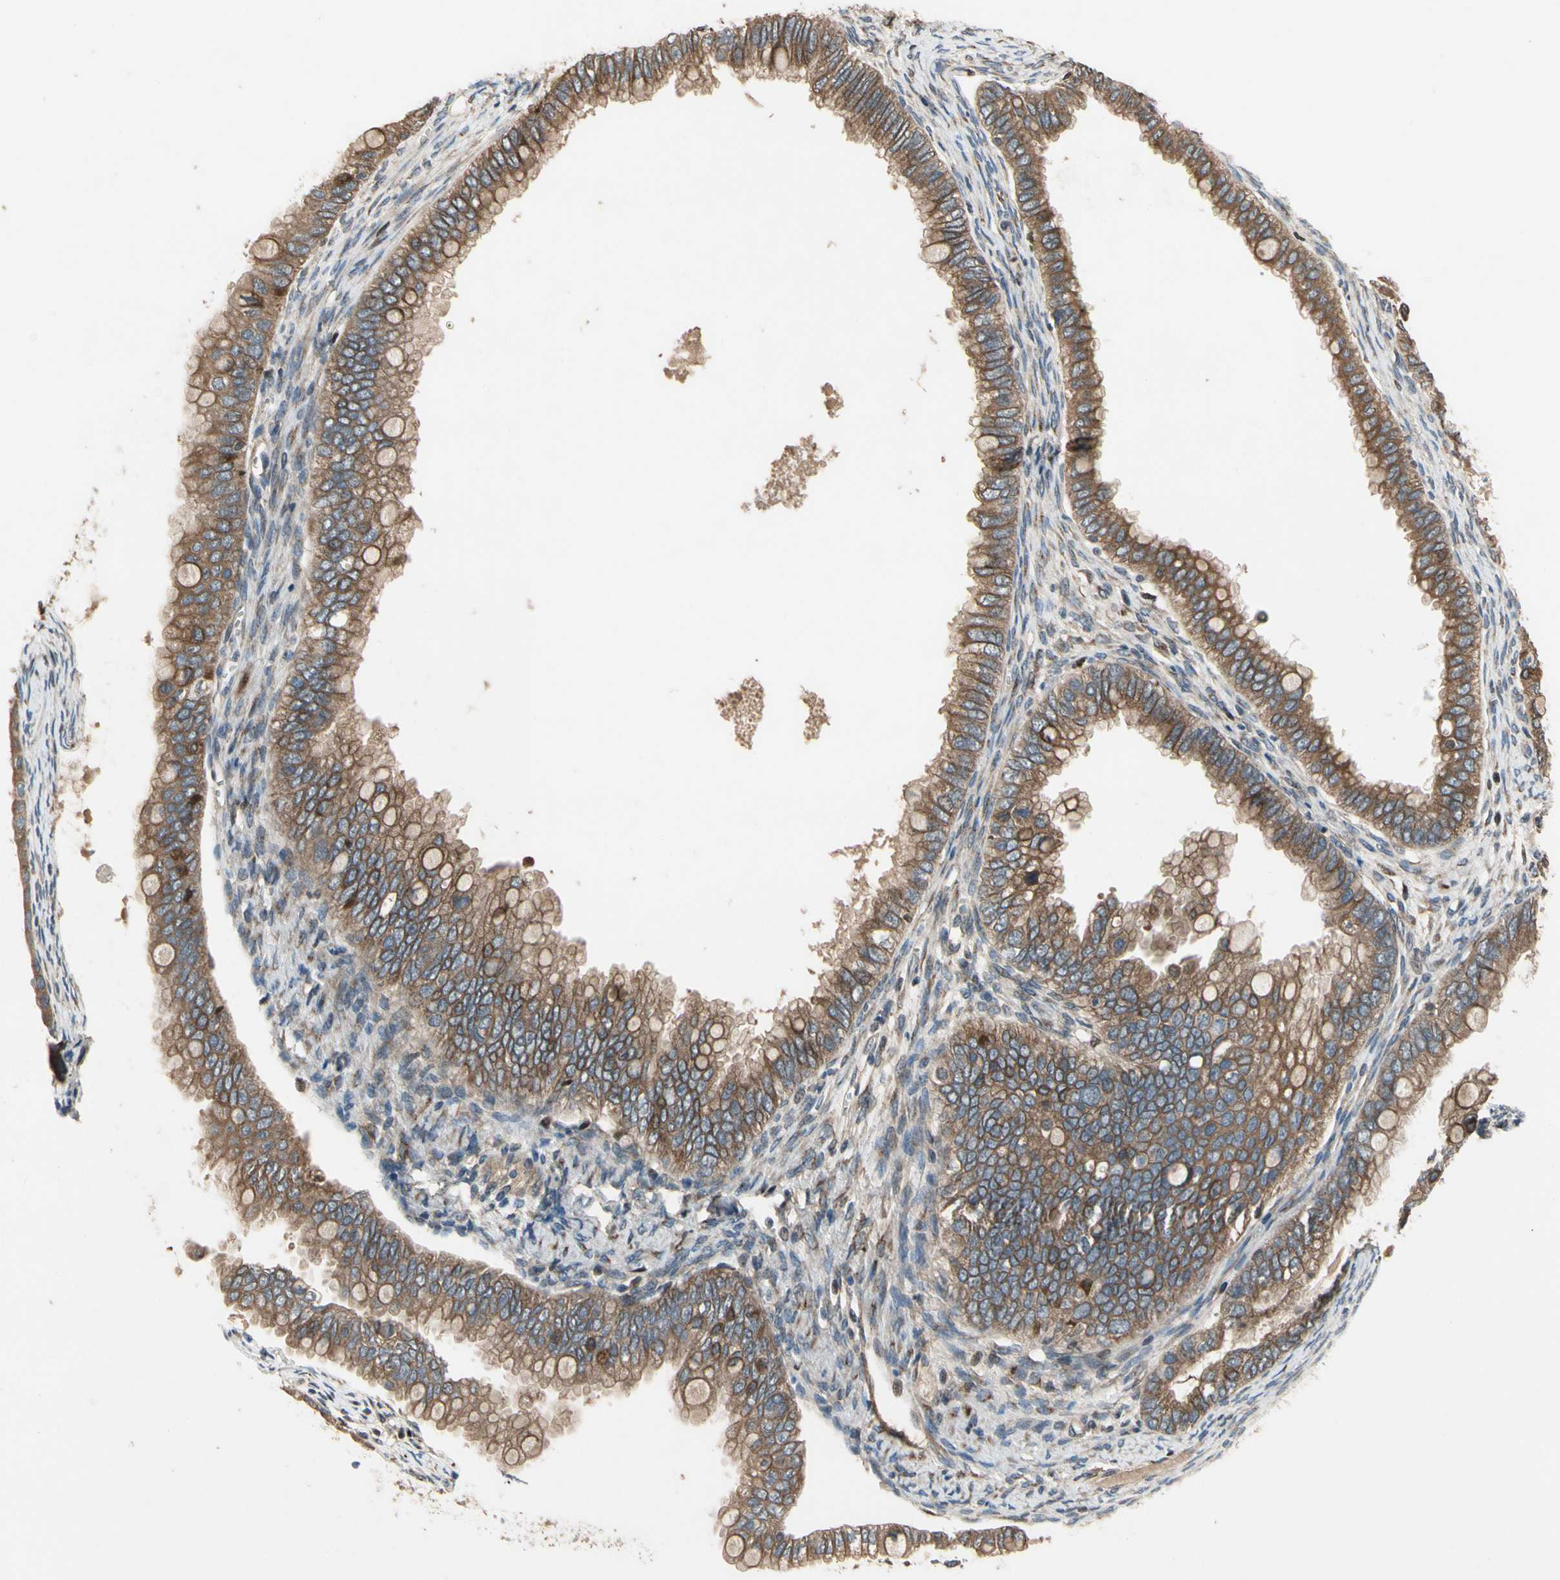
{"staining": {"intensity": "moderate", "quantity": ">75%", "location": "cytoplasmic/membranous"}, "tissue": "ovarian cancer", "cell_type": "Tumor cells", "image_type": "cancer", "snomed": [{"axis": "morphology", "description": "Cystadenocarcinoma, mucinous, NOS"}, {"axis": "topography", "description": "Ovary"}], "caption": "A high-resolution micrograph shows IHC staining of ovarian cancer (mucinous cystadenocarcinoma), which displays moderate cytoplasmic/membranous staining in approximately >75% of tumor cells.", "gene": "CGREF1", "patient": {"sex": "female", "age": 80}}